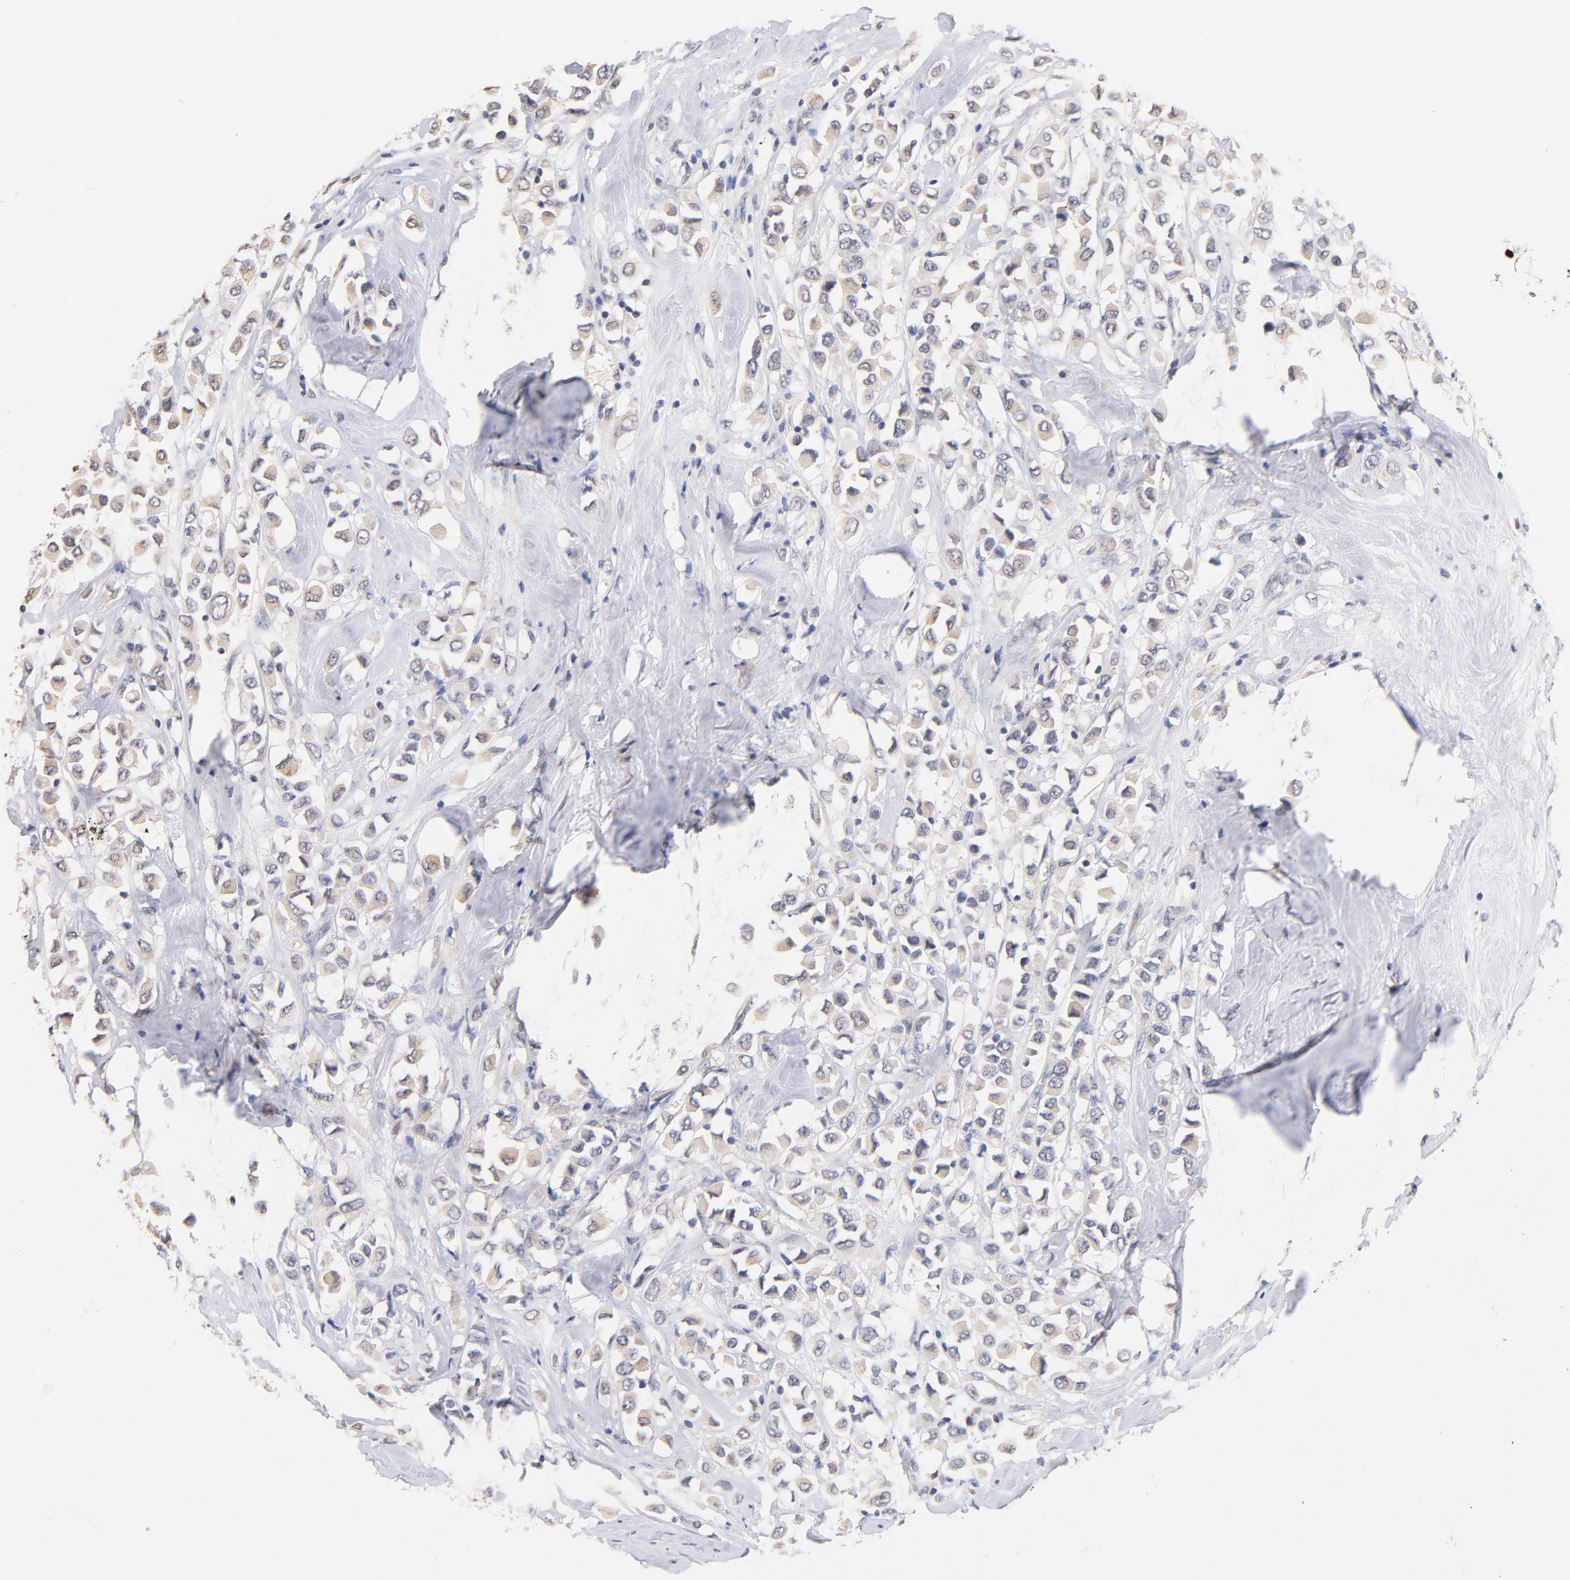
{"staining": {"intensity": "weak", "quantity": ">75%", "location": "cytoplasmic/membranous"}, "tissue": "breast cancer", "cell_type": "Tumor cells", "image_type": "cancer", "snomed": [{"axis": "morphology", "description": "Duct carcinoma"}, {"axis": "topography", "description": "Breast"}], "caption": "Human breast cancer (invasive ductal carcinoma) stained with a protein marker shows weak staining in tumor cells.", "gene": "RIBC2", "patient": {"sex": "female", "age": 61}}